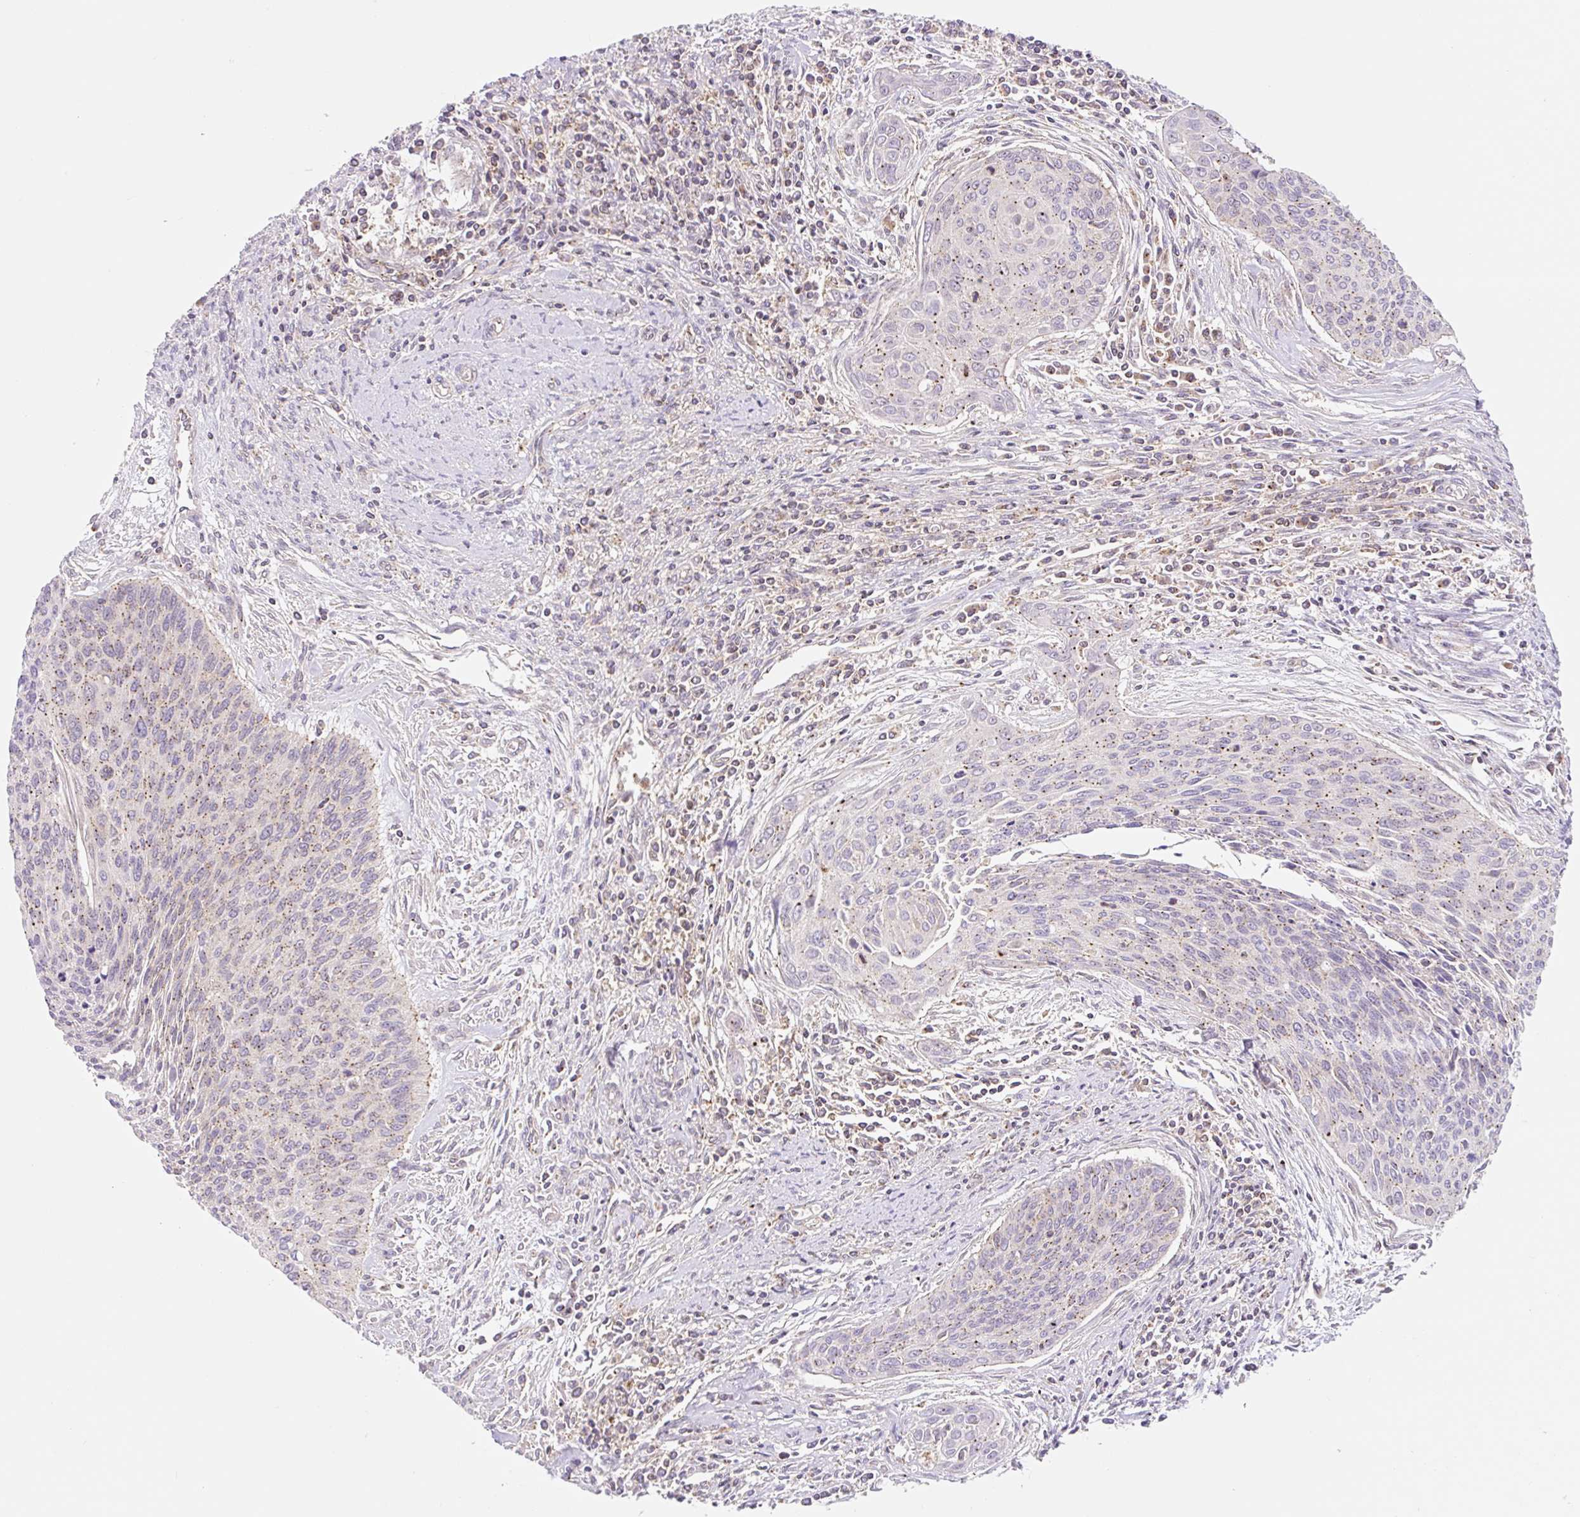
{"staining": {"intensity": "moderate", "quantity": ">75%", "location": "cytoplasmic/membranous"}, "tissue": "cervical cancer", "cell_type": "Tumor cells", "image_type": "cancer", "snomed": [{"axis": "morphology", "description": "Squamous cell carcinoma, NOS"}, {"axis": "topography", "description": "Cervix"}], "caption": "Immunohistochemistry (IHC) image of human cervical cancer stained for a protein (brown), which demonstrates medium levels of moderate cytoplasmic/membranous staining in approximately >75% of tumor cells.", "gene": "VPS4A", "patient": {"sex": "female", "age": 55}}